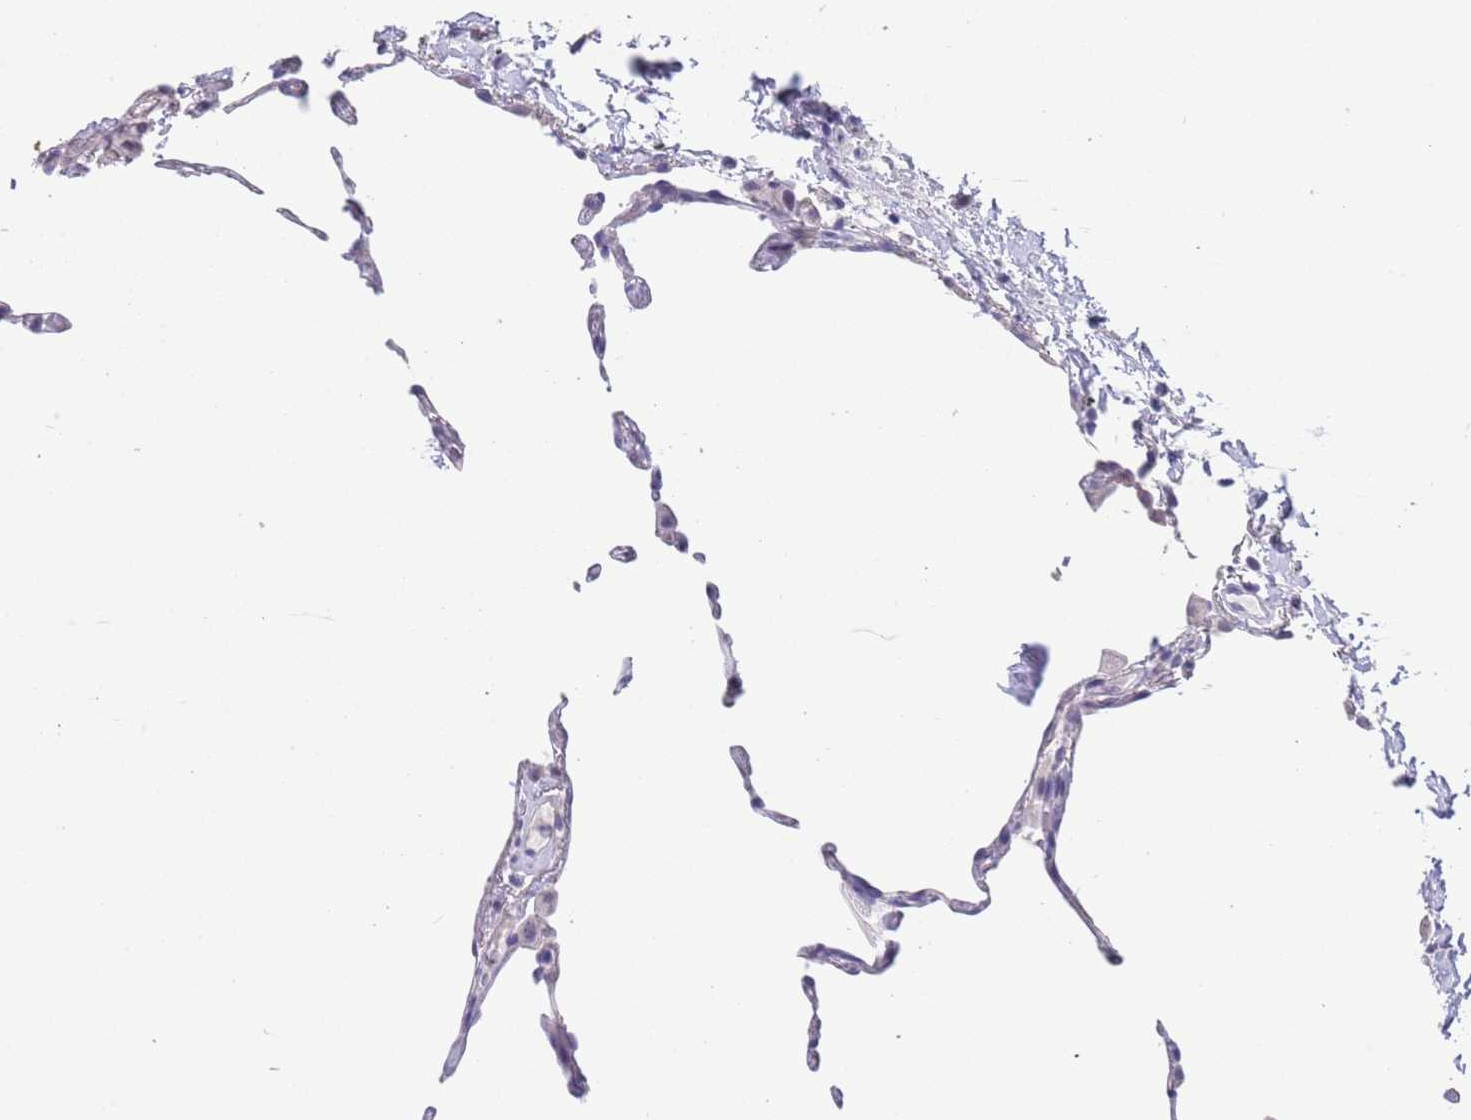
{"staining": {"intensity": "negative", "quantity": "none", "location": "none"}, "tissue": "lung", "cell_type": "Alveolar cells", "image_type": "normal", "snomed": [{"axis": "morphology", "description": "Normal tissue, NOS"}, {"axis": "topography", "description": "Lung"}], "caption": "IHC of unremarkable human lung exhibits no staining in alveolar cells.", "gene": "SPIRE2", "patient": {"sex": "female", "age": 57}}